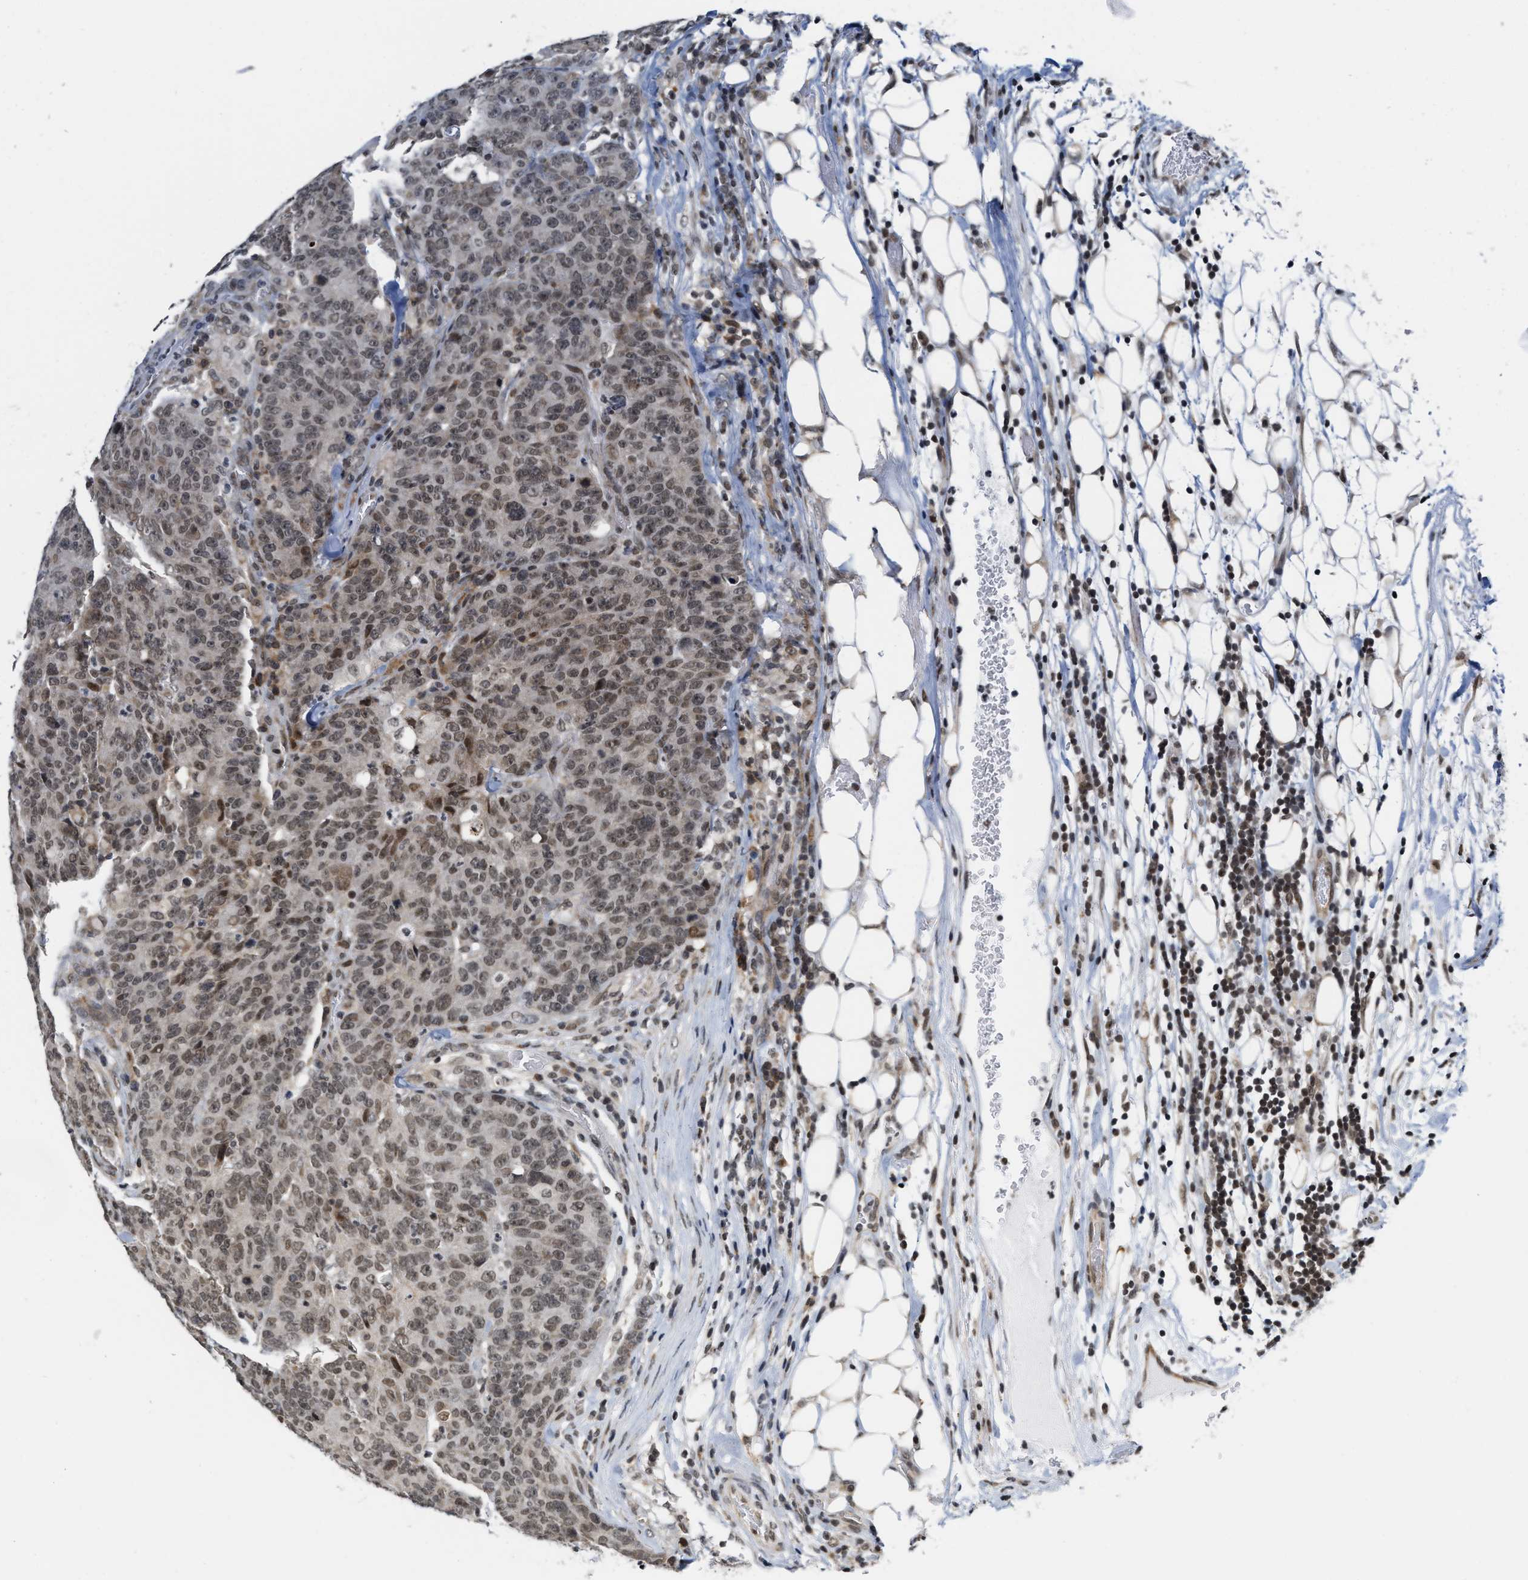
{"staining": {"intensity": "moderate", "quantity": ">75%", "location": "nuclear"}, "tissue": "colorectal cancer", "cell_type": "Tumor cells", "image_type": "cancer", "snomed": [{"axis": "morphology", "description": "Adenocarcinoma, NOS"}, {"axis": "topography", "description": "Colon"}], "caption": "Adenocarcinoma (colorectal) stained with a protein marker demonstrates moderate staining in tumor cells.", "gene": "ANKRD6", "patient": {"sex": "female", "age": 53}}